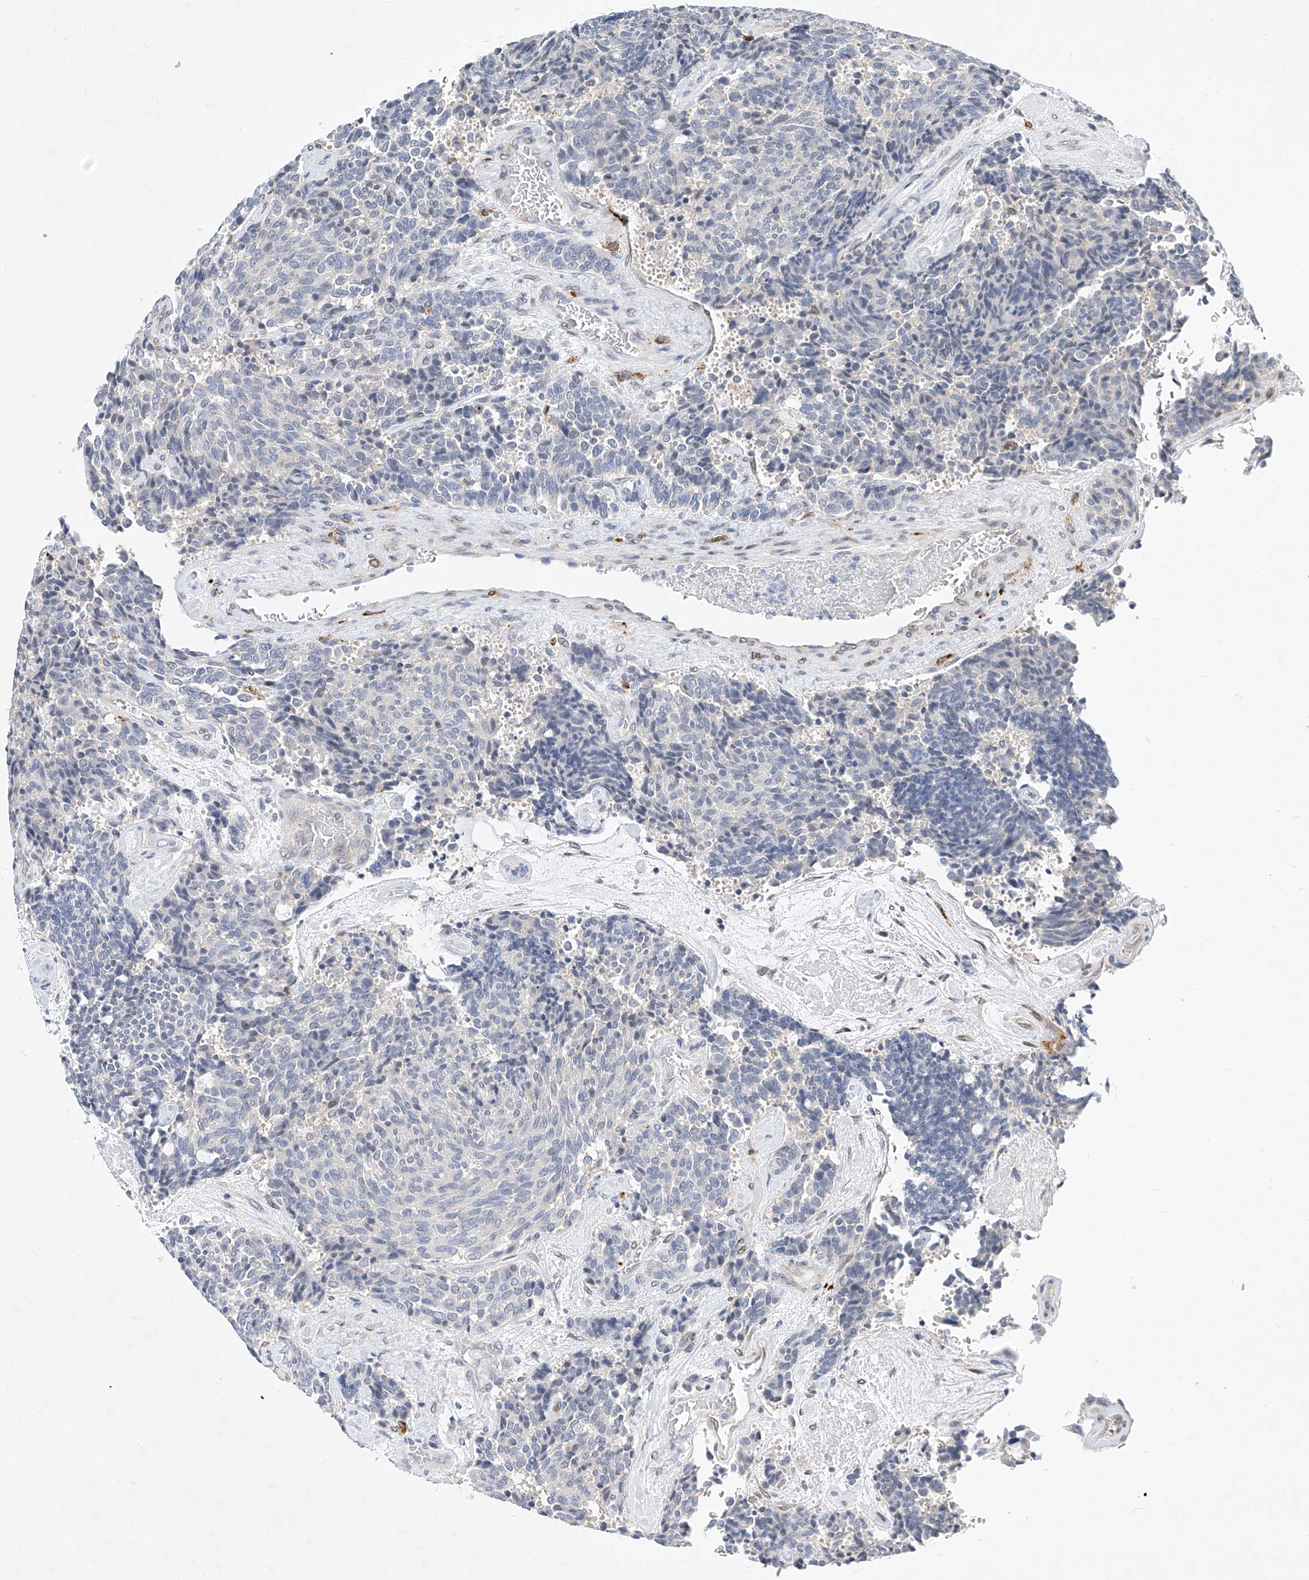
{"staining": {"intensity": "negative", "quantity": "none", "location": "none"}, "tissue": "carcinoid", "cell_type": "Tumor cells", "image_type": "cancer", "snomed": [{"axis": "morphology", "description": "Carcinoid, malignant, NOS"}, {"axis": "topography", "description": "Pancreas"}], "caption": "A micrograph of human carcinoid is negative for staining in tumor cells. (IHC, brightfield microscopy, high magnification).", "gene": "MX2", "patient": {"sex": "female", "age": 54}}